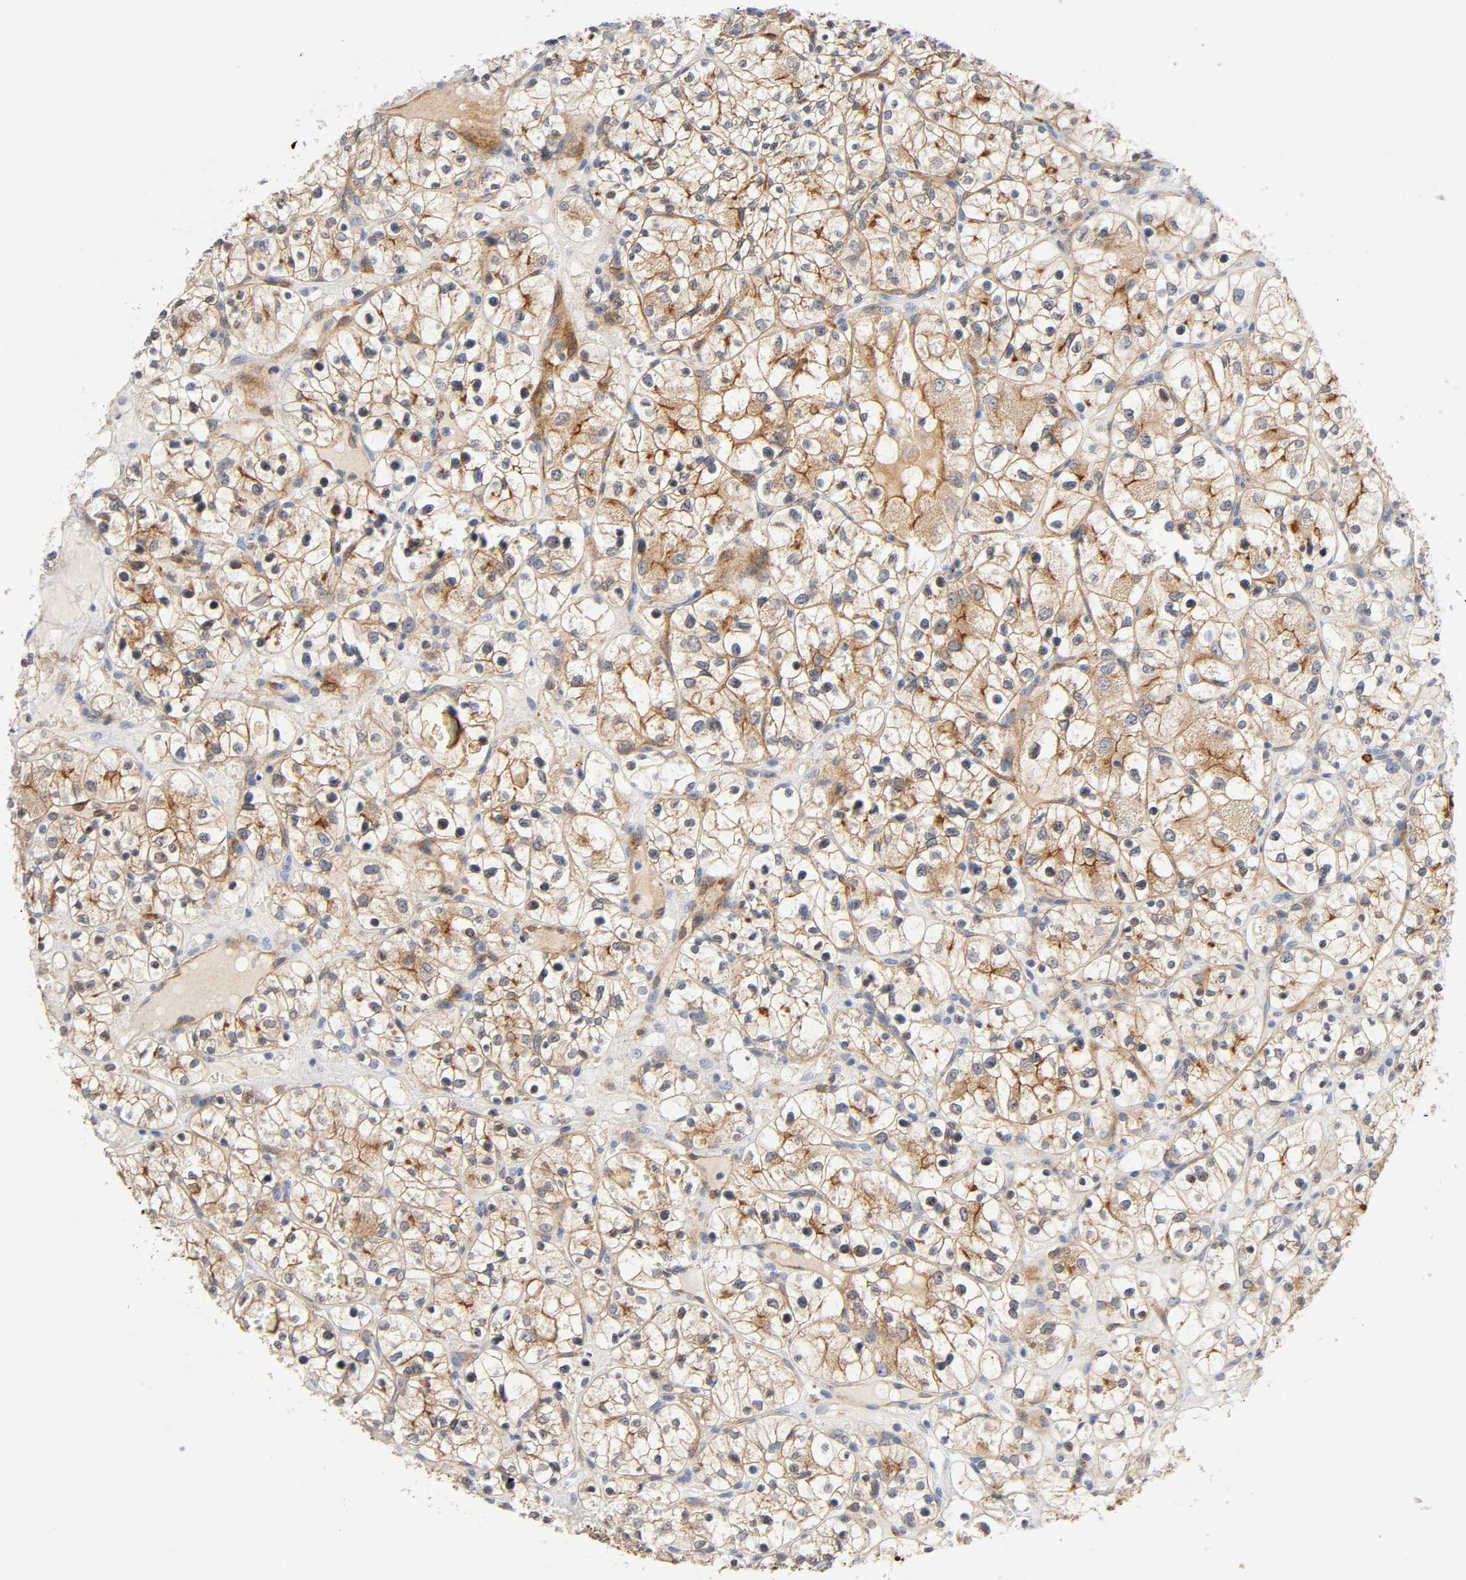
{"staining": {"intensity": "moderate", "quantity": "25%-75%", "location": "cytoplasmic/membranous"}, "tissue": "renal cancer", "cell_type": "Tumor cells", "image_type": "cancer", "snomed": [{"axis": "morphology", "description": "Adenocarcinoma, NOS"}, {"axis": "topography", "description": "Kidney"}], "caption": "Protein expression analysis of adenocarcinoma (renal) reveals moderate cytoplasmic/membranous expression in about 25%-75% of tumor cells.", "gene": "CD2AP", "patient": {"sex": "female", "age": 60}}